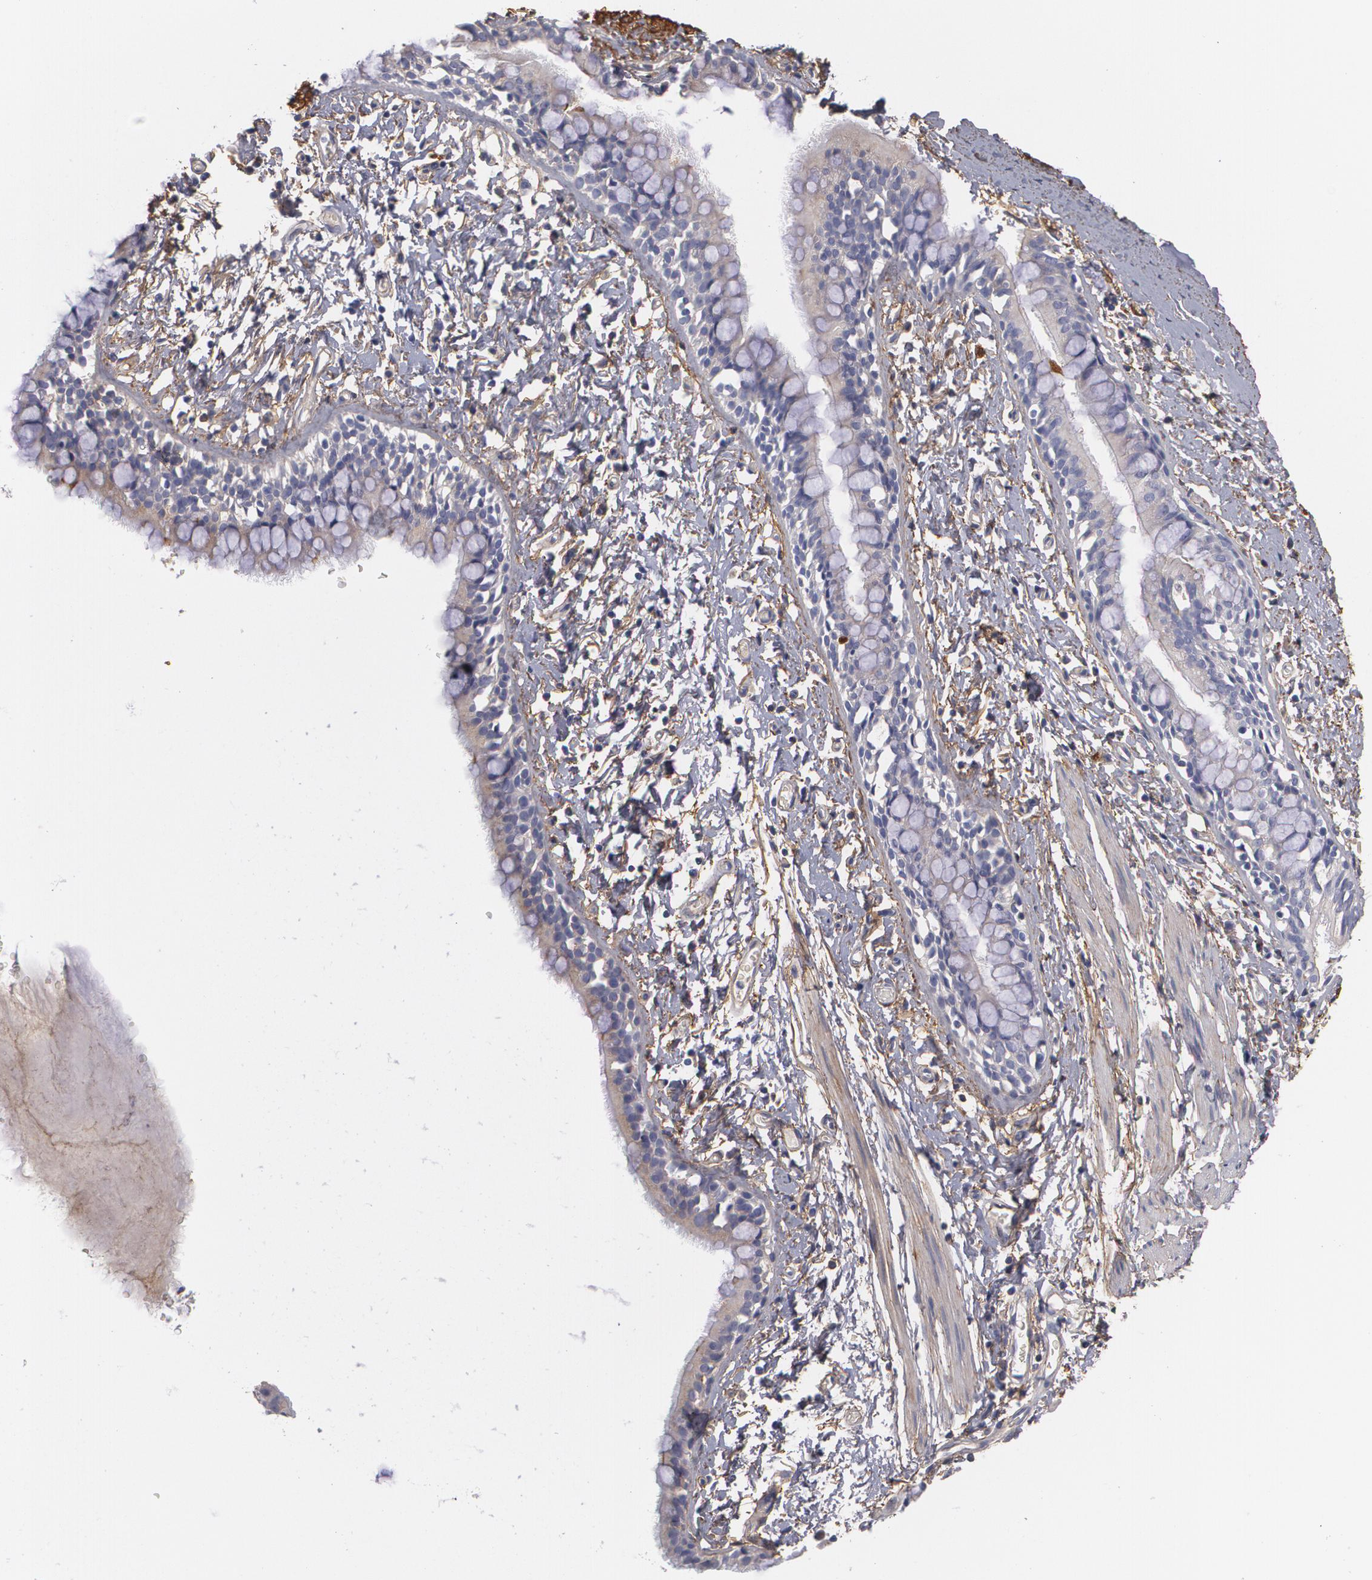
{"staining": {"intensity": "negative", "quantity": "none", "location": "none"}, "tissue": "bronchus", "cell_type": "Respiratory epithelial cells", "image_type": "normal", "snomed": [{"axis": "morphology", "description": "Normal tissue, NOS"}, {"axis": "topography", "description": "Lymph node of abdomen"}, {"axis": "topography", "description": "Lymph node of pelvis"}], "caption": "A high-resolution micrograph shows immunohistochemistry staining of normal bronchus, which shows no significant staining in respiratory epithelial cells. Nuclei are stained in blue.", "gene": "FBLN1", "patient": {"sex": "female", "age": 65}}